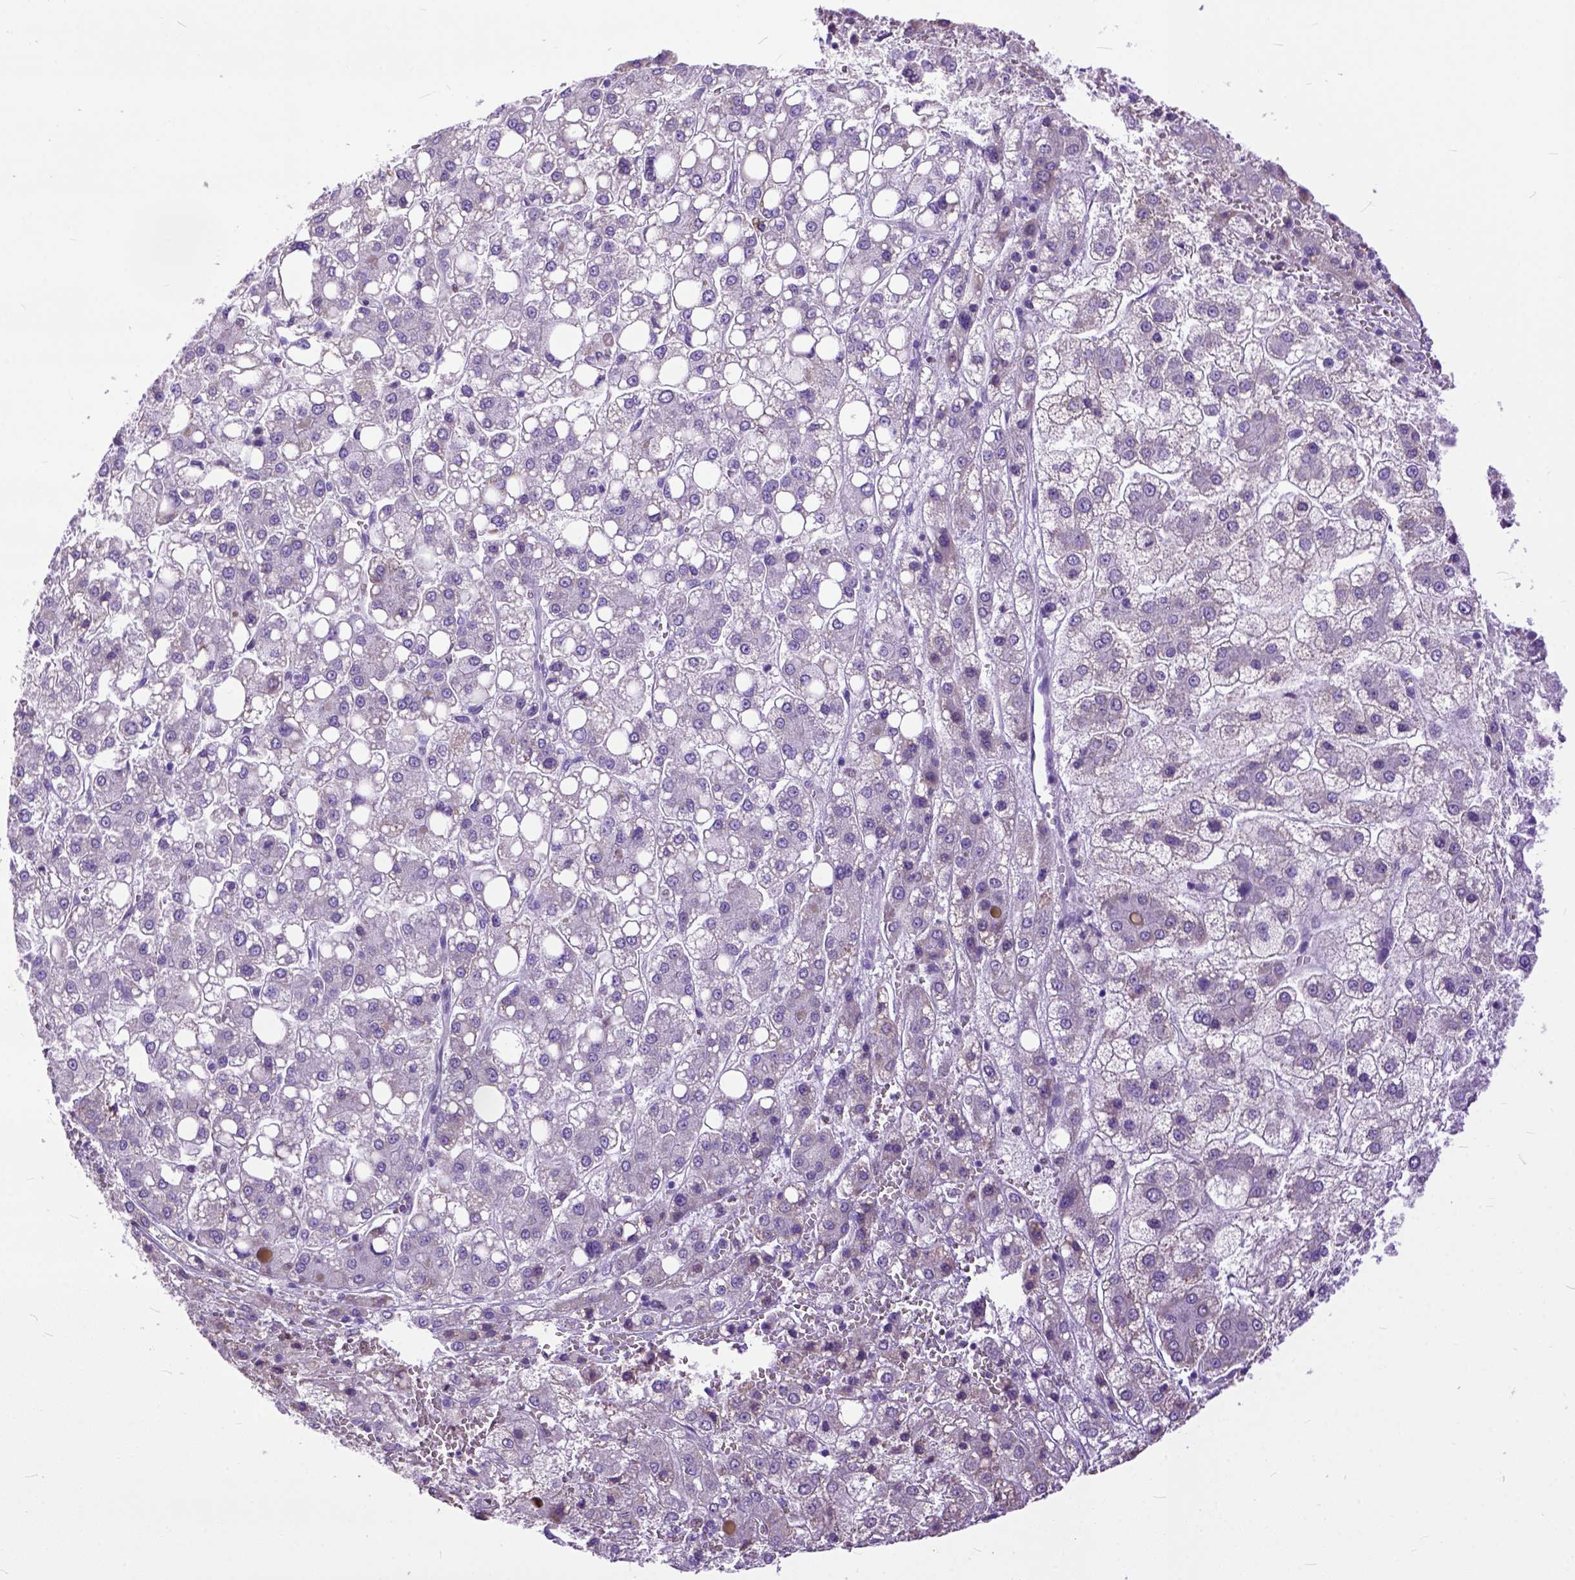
{"staining": {"intensity": "negative", "quantity": "none", "location": "none"}, "tissue": "liver cancer", "cell_type": "Tumor cells", "image_type": "cancer", "snomed": [{"axis": "morphology", "description": "Carcinoma, Hepatocellular, NOS"}, {"axis": "topography", "description": "Liver"}], "caption": "DAB (3,3'-diaminobenzidine) immunohistochemical staining of liver cancer (hepatocellular carcinoma) demonstrates no significant positivity in tumor cells. (DAB (3,3'-diaminobenzidine) IHC visualized using brightfield microscopy, high magnification).", "gene": "CRB1", "patient": {"sex": "male", "age": 73}}